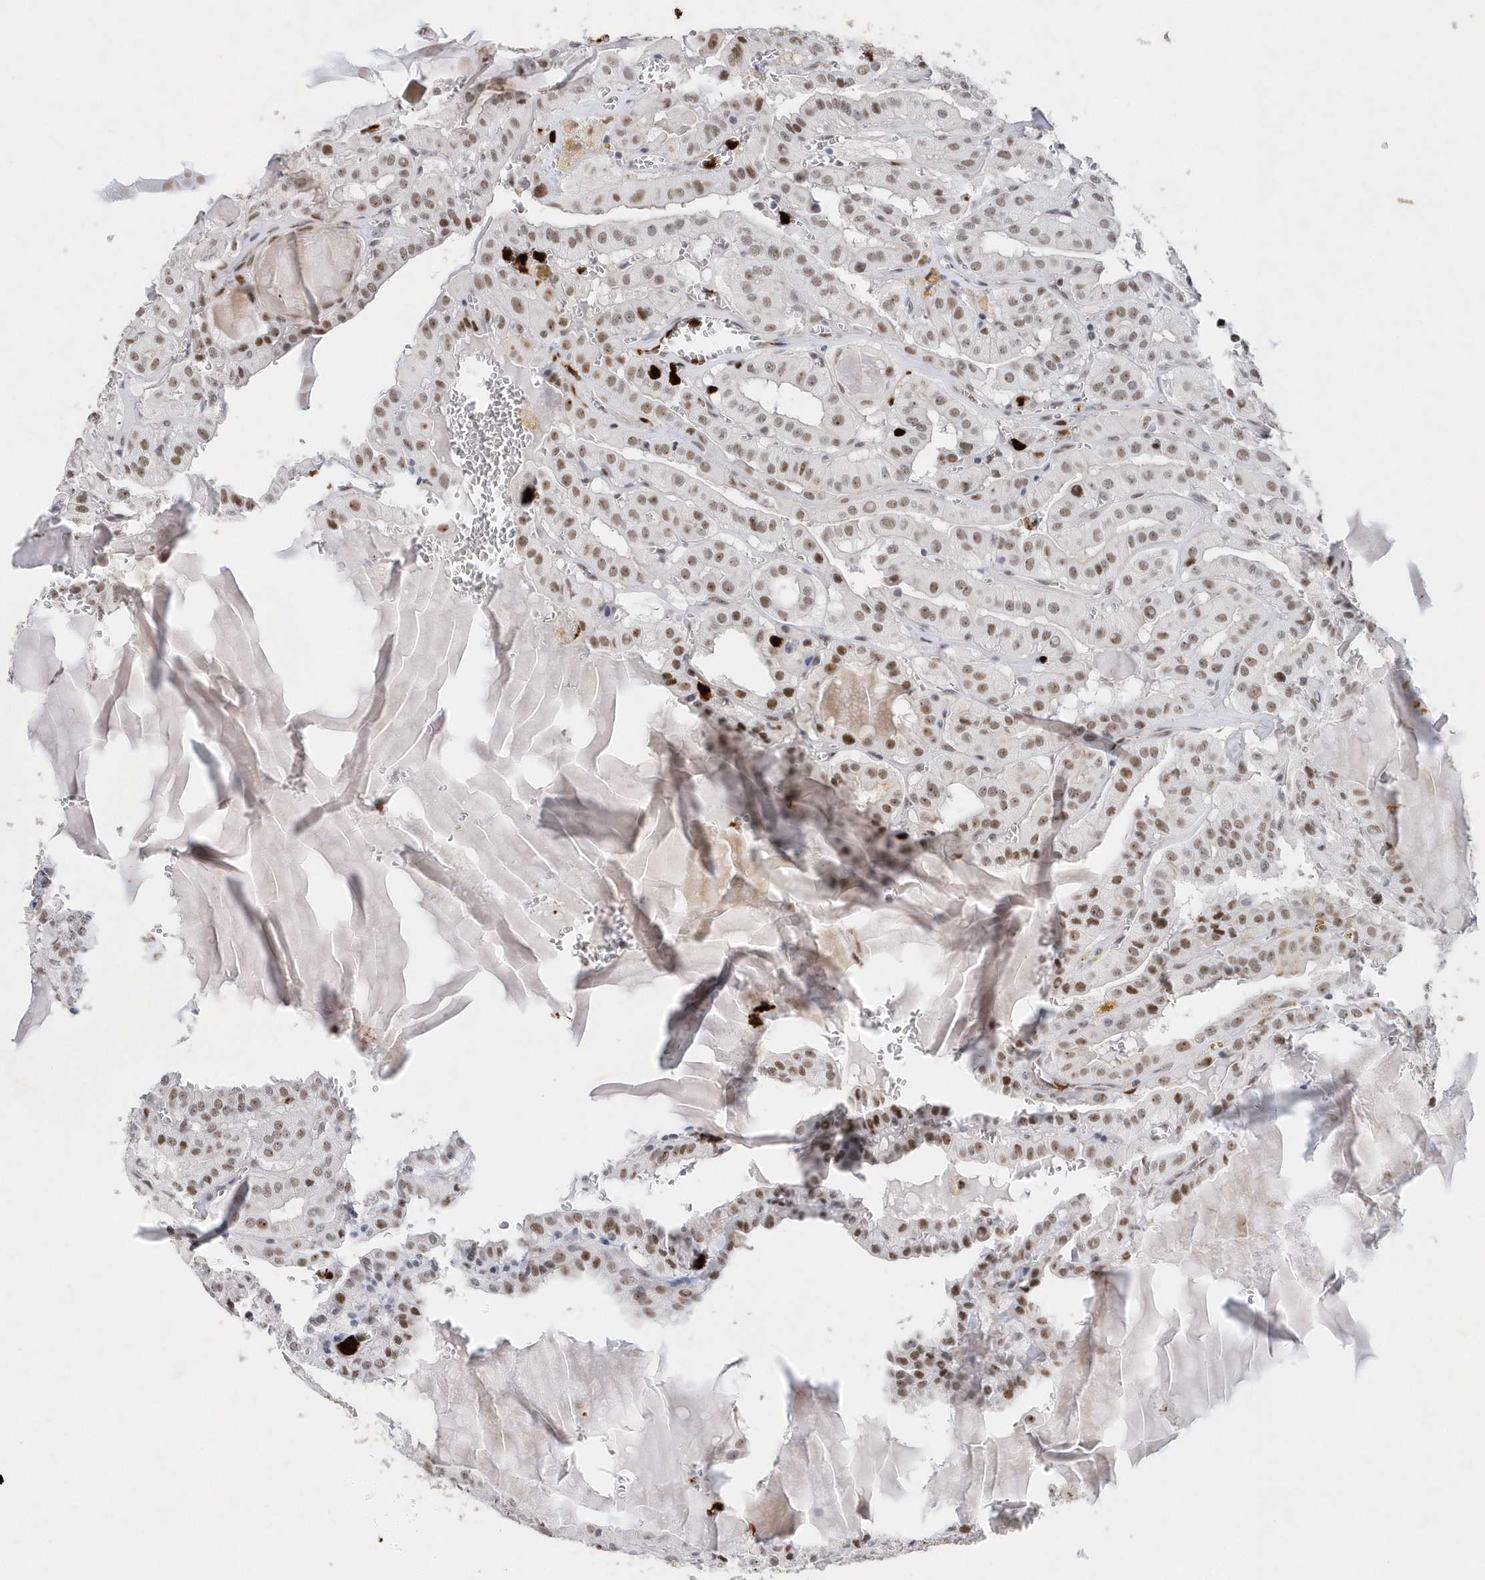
{"staining": {"intensity": "moderate", "quantity": ">75%", "location": "nuclear"}, "tissue": "thyroid cancer", "cell_type": "Tumor cells", "image_type": "cancer", "snomed": [{"axis": "morphology", "description": "Papillary adenocarcinoma, NOS"}, {"axis": "topography", "description": "Thyroid gland"}], "caption": "IHC of human thyroid cancer (papillary adenocarcinoma) shows medium levels of moderate nuclear staining in approximately >75% of tumor cells.", "gene": "RPP30", "patient": {"sex": "male", "age": 52}}